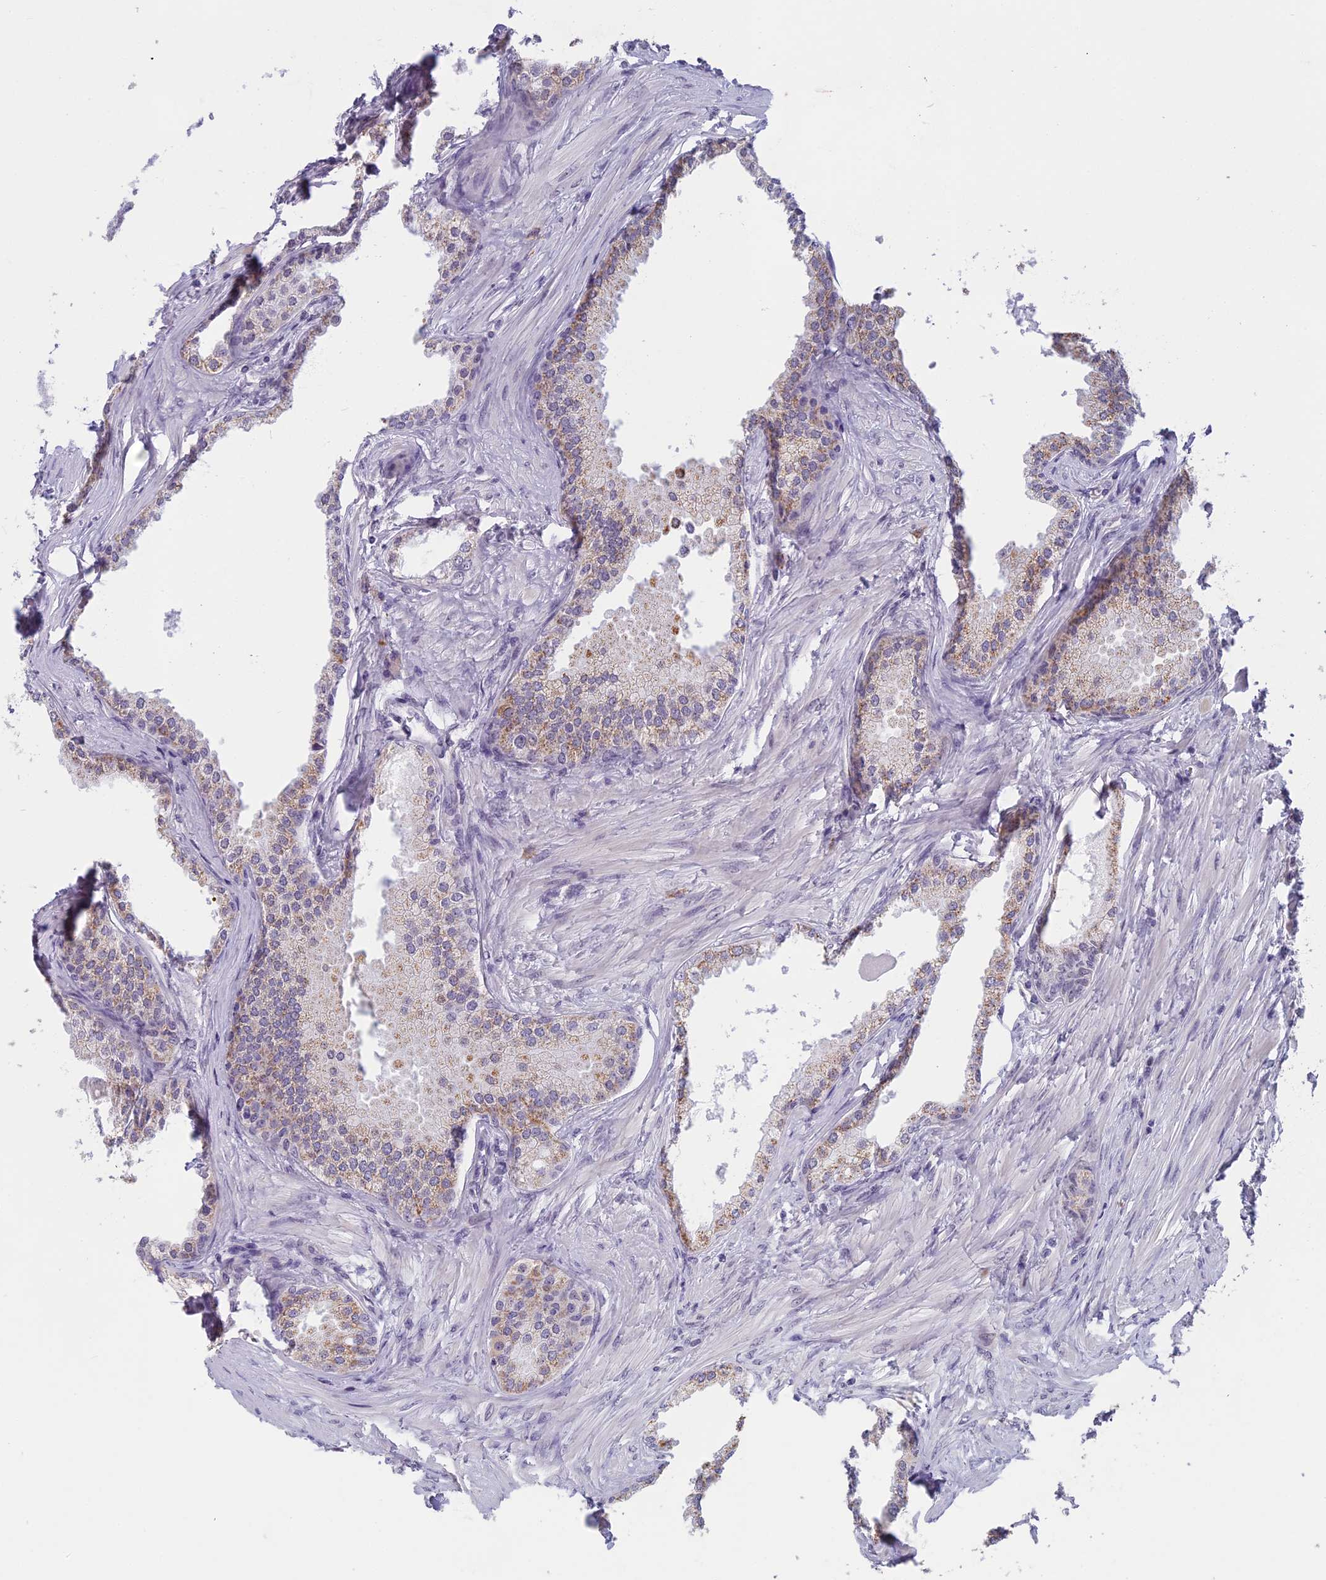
{"staining": {"intensity": "weak", "quantity": "<25%", "location": "cytoplasmic/membranous"}, "tissue": "prostate cancer", "cell_type": "Tumor cells", "image_type": "cancer", "snomed": [{"axis": "morphology", "description": "Adenocarcinoma, High grade"}, {"axis": "topography", "description": "Prostate"}], "caption": "Tumor cells show no significant protein staining in prostate cancer (adenocarcinoma (high-grade)).", "gene": "MORF4L1", "patient": {"sex": "male", "age": 59}}